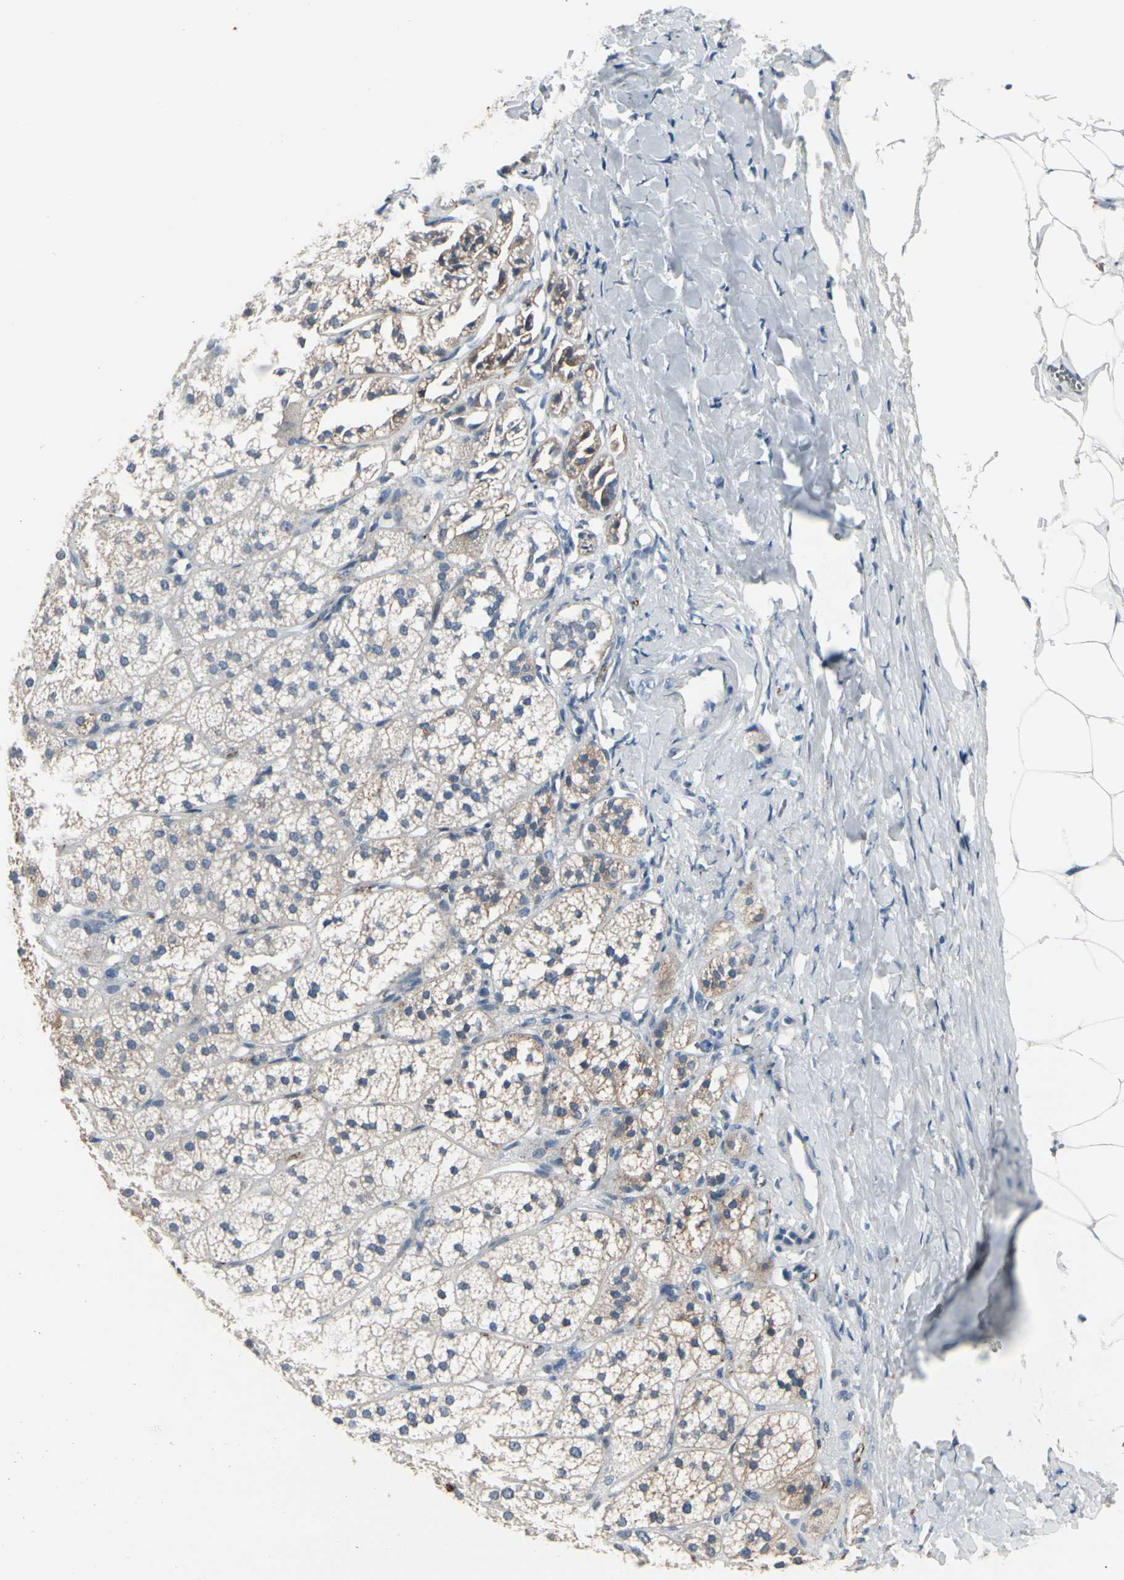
{"staining": {"intensity": "weak", "quantity": "25%-75%", "location": "cytoplasmic/membranous"}, "tissue": "adrenal gland", "cell_type": "Glandular cells", "image_type": "normal", "snomed": [{"axis": "morphology", "description": "Normal tissue, NOS"}, {"axis": "topography", "description": "Adrenal gland"}], "caption": "IHC micrograph of benign adrenal gland stained for a protein (brown), which reveals low levels of weak cytoplasmic/membranous positivity in about 25%-75% of glandular cells.", "gene": "SV2A", "patient": {"sex": "female", "age": 71}}